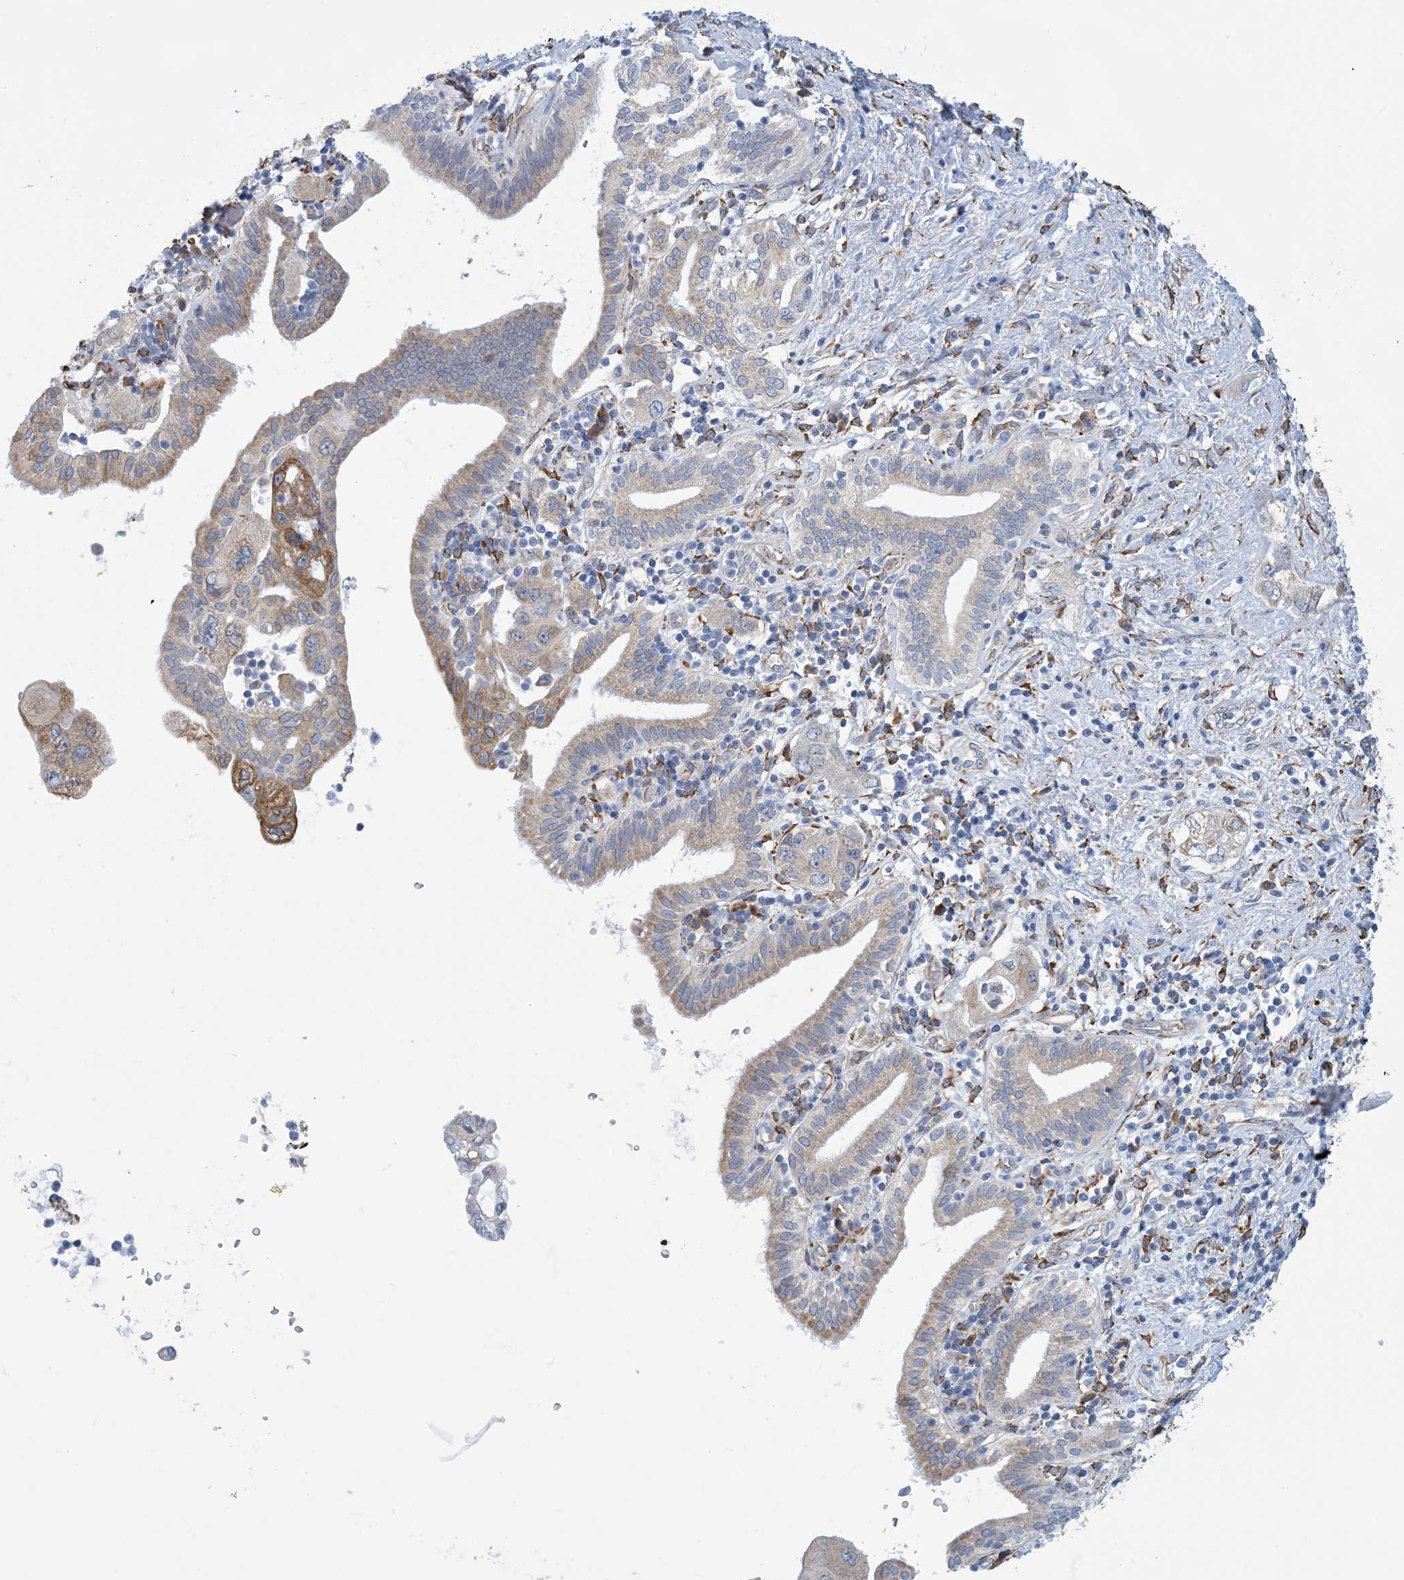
{"staining": {"intensity": "moderate", "quantity": "<25%", "location": "cytoplasmic/membranous"}, "tissue": "pancreatic cancer", "cell_type": "Tumor cells", "image_type": "cancer", "snomed": [{"axis": "morphology", "description": "Adenocarcinoma, NOS"}, {"axis": "topography", "description": "Pancreas"}], "caption": "This is a histology image of immunohistochemistry staining of pancreatic cancer, which shows moderate staining in the cytoplasmic/membranous of tumor cells.", "gene": "CCDC14", "patient": {"sex": "female", "age": 73}}